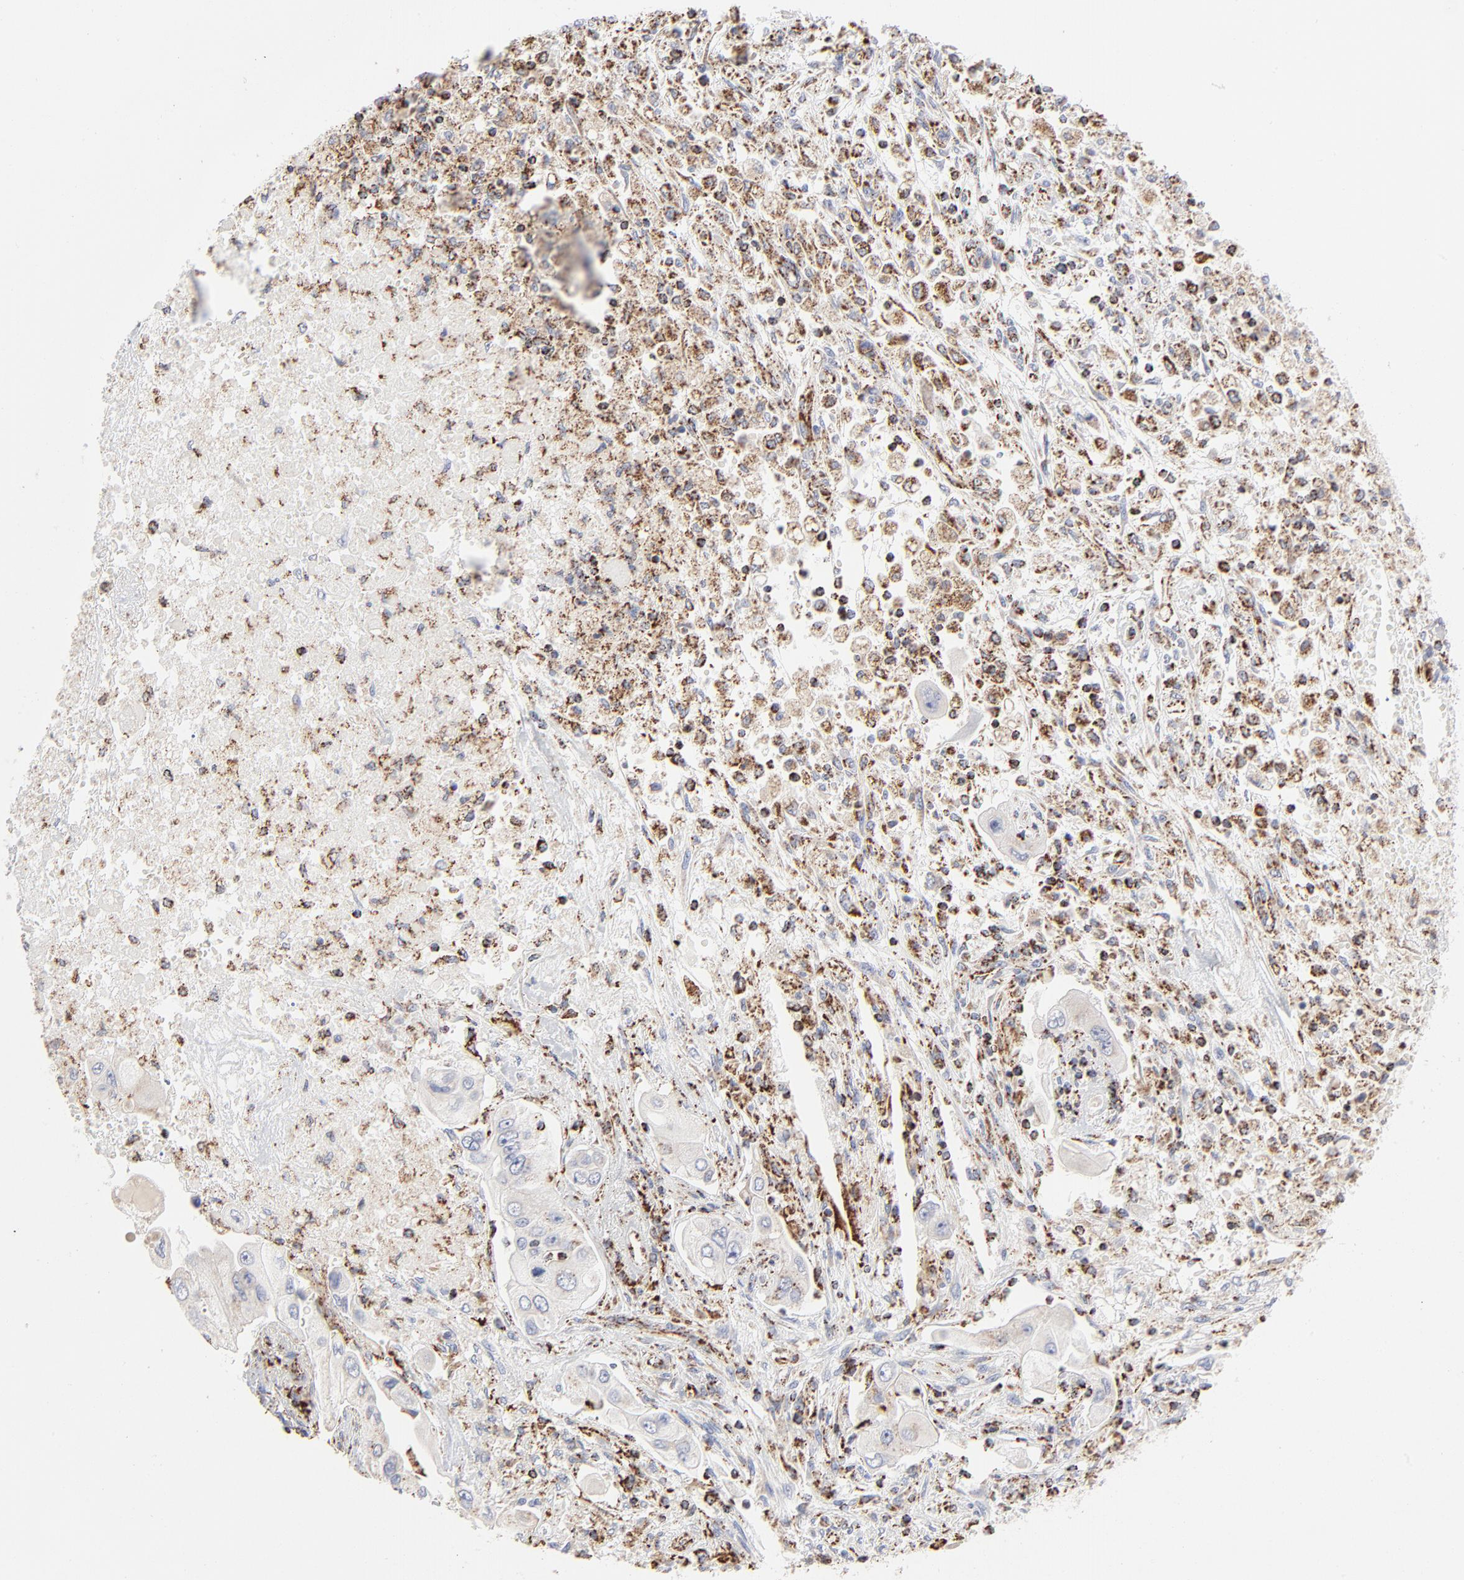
{"staining": {"intensity": "strong", "quantity": ">75%", "location": "cytoplasmic/membranous"}, "tissue": "lung cancer", "cell_type": "Tumor cells", "image_type": "cancer", "snomed": [{"axis": "morphology", "description": "Adenocarcinoma, NOS"}, {"axis": "topography", "description": "Lung"}], "caption": "A high-resolution histopathology image shows IHC staining of lung cancer (adenocarcinoma), which displays strong cytoplasmic/membranous positivity in about >75% of tumor cells.", "gene": "ASB3", "patient": {"sex": "male", "age": 84}}